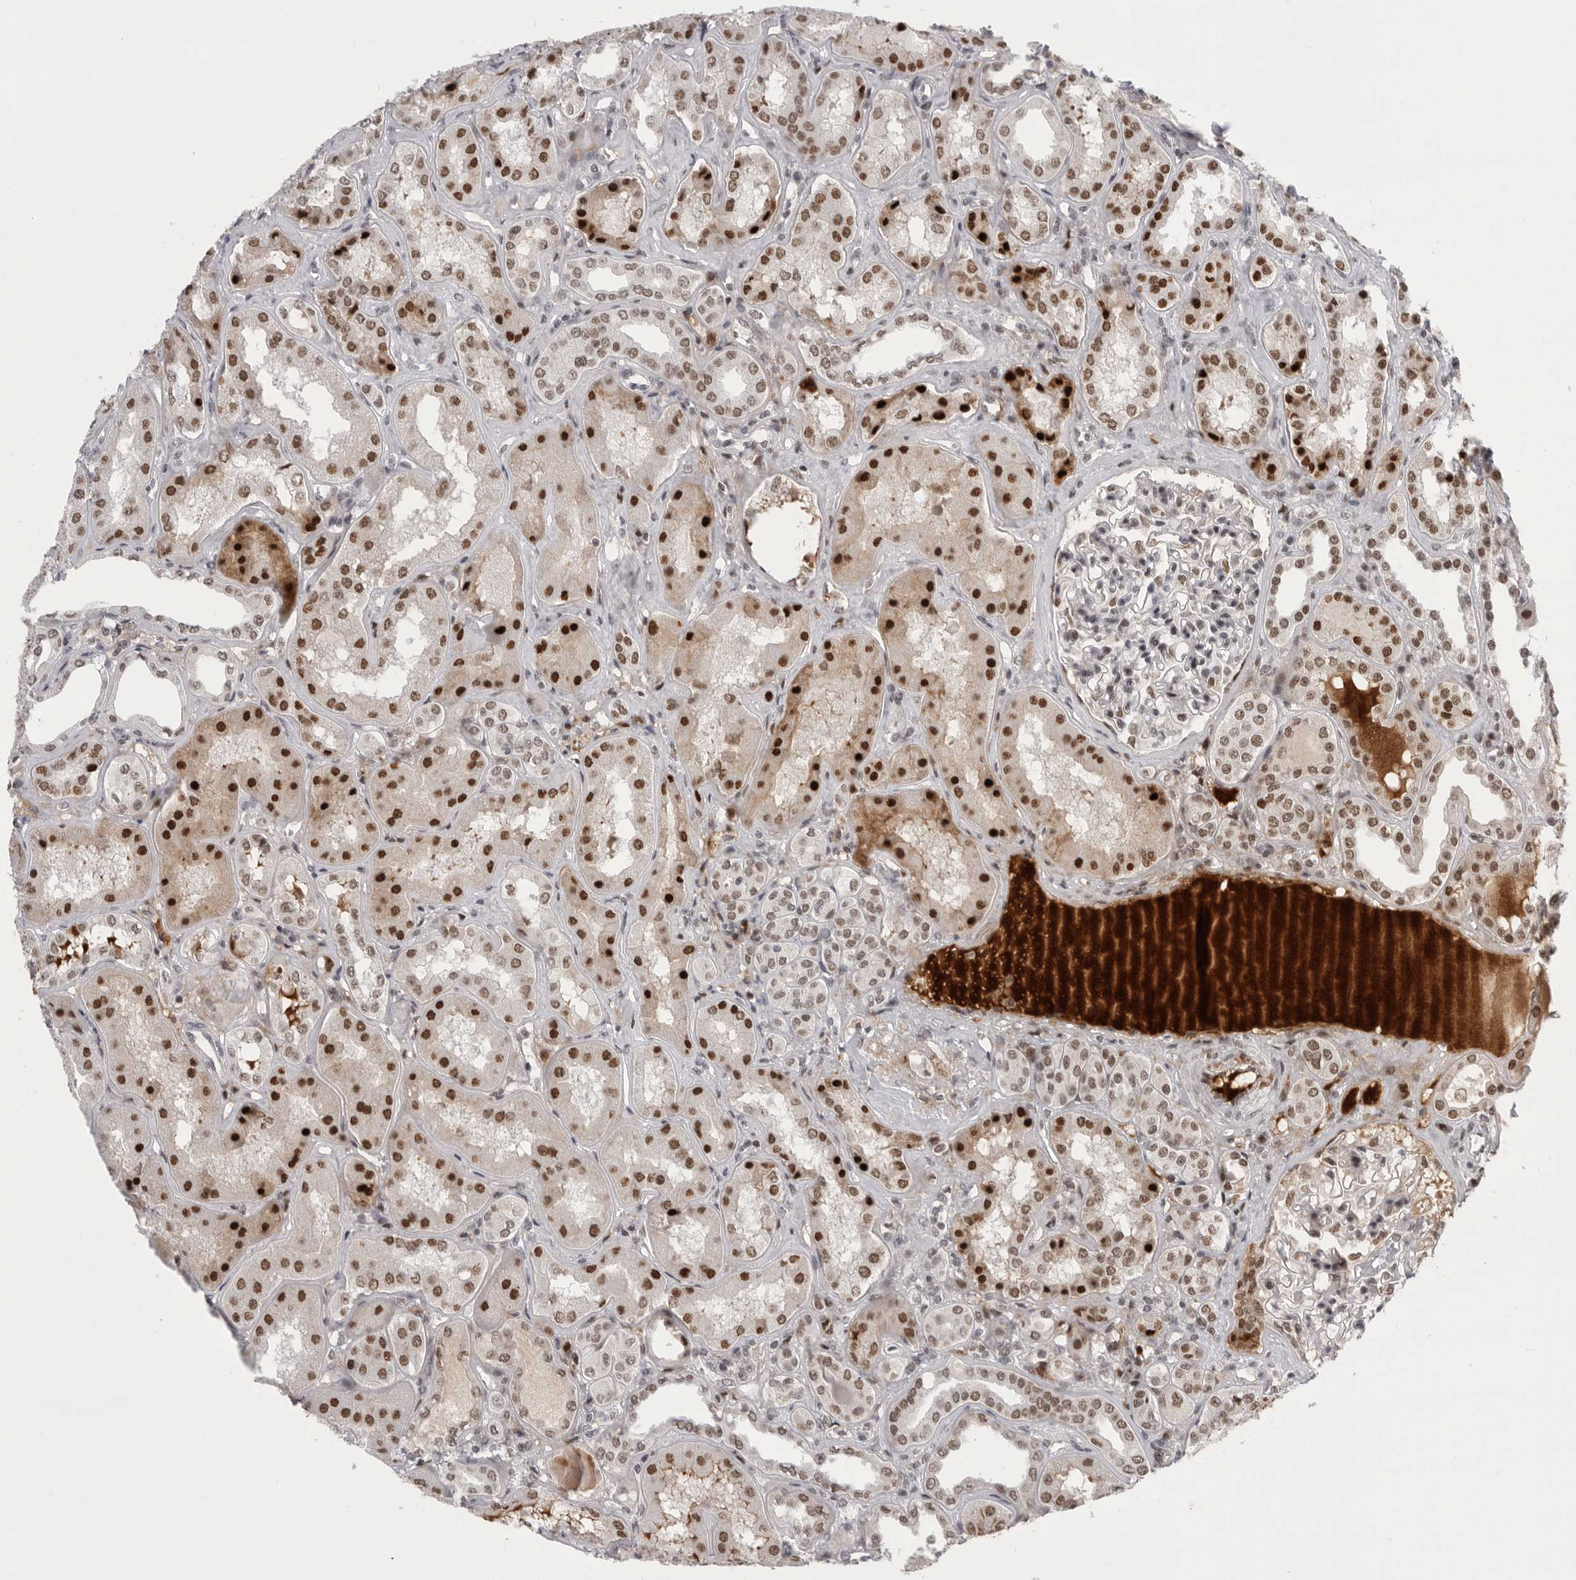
{"staining": {"intensity": "moderate", "quantity": ">75%", "location": "nuclear"}, "tissue": "kidney", "cell_type": "Cells in glomeruli", "image_type": "normal", "snomed": [{"axis": "morphology", "description": "Normal tissue, NOS"}, {"axis": "topography", "description": "Kidney"}], "caption": "The micrograph reveals a brown stain indicating the presence of a protein in the nuclear of cells in glomeruli in kidney.", "gene": "POU5F1", "patient": {"sex": "female", "age": 56}}